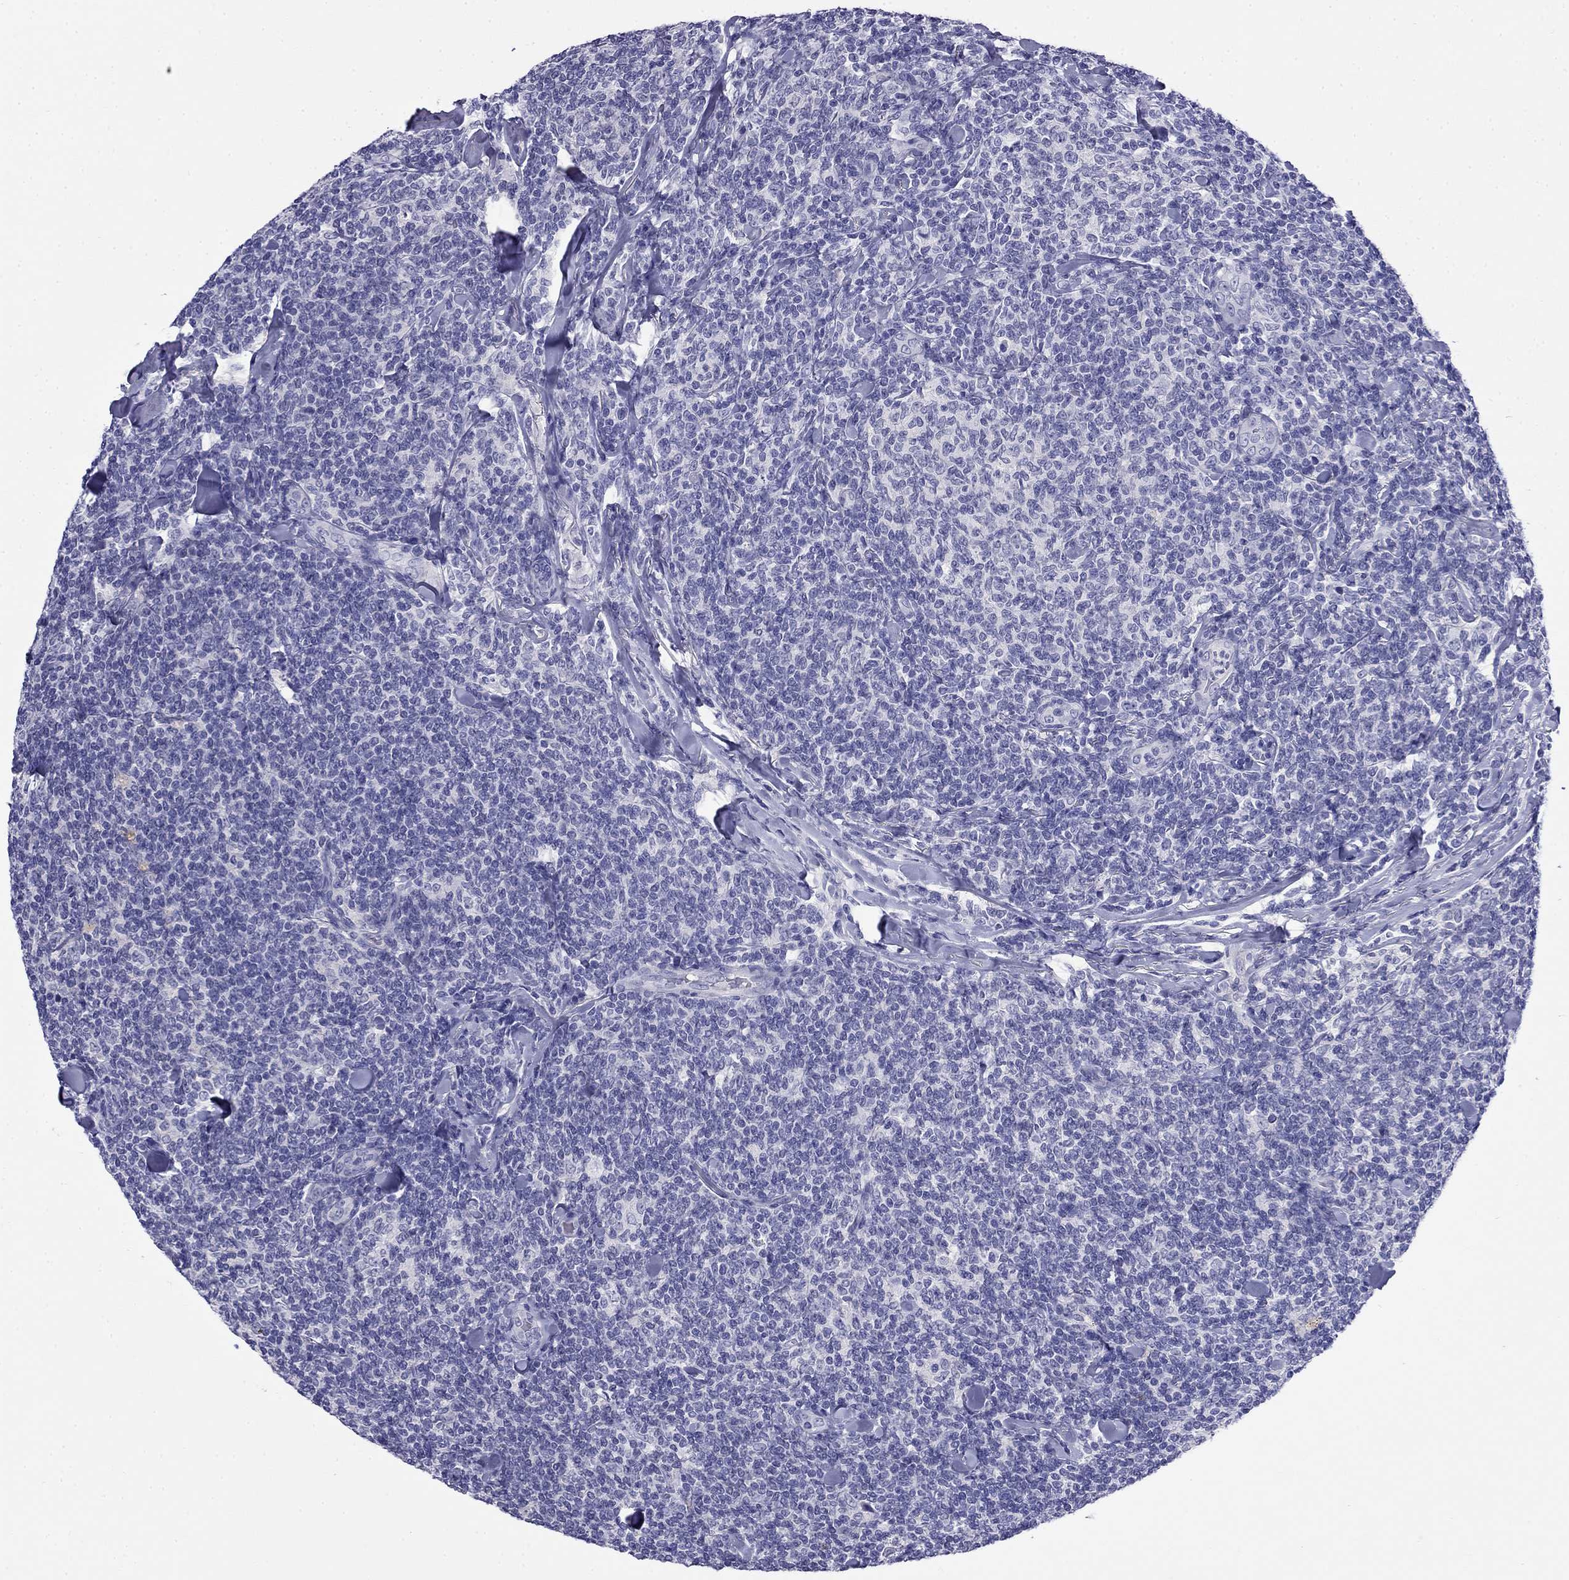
{"staining": {"intensity": "negative", "quantity": "none", "location": "none"}, "tissue": "lymphoma", "cell_type": "Tumor cells", "image_type": "cancer", "snomed": [{"axis": "morphology", "description": "Malignant lymphoma, non-Hodgkin's type, Low grade"}, {"axis": "topography", "description": "Lymph node"}], "caption": "An immunohistochemistry (IHC) image of malignant lymphoma, non-Hodgkin's type (low-grade) is shown. There is no staining in tumor cells of malignant lymphoma, non-Hodgkin's type (low-grade).", "gene": "MYO15A", "patient": {"sex": "female", "age": 56}}